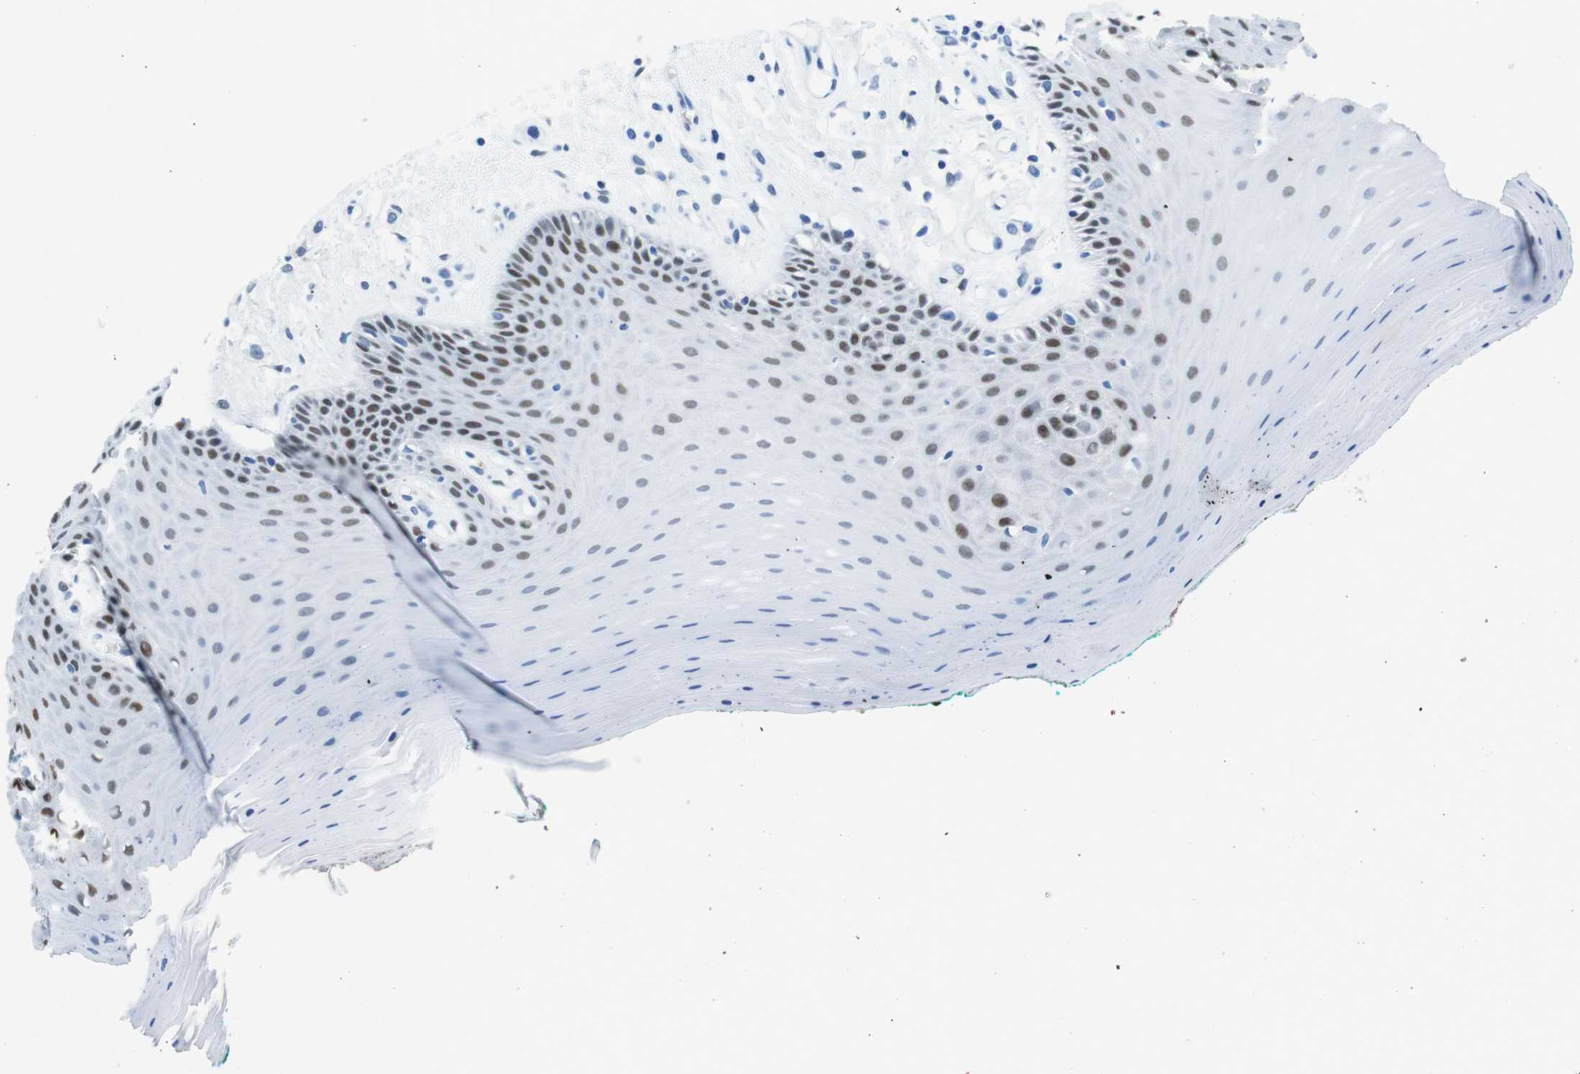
{"staining": {"intensity": "moderate", "quantity": "25%-75%", "location": "nuclear"}, "tissue": "oral mucosa", "cell_type": "Squamous epithelial cells", "image_type": "normal", "snomed": [{"axis": "morphology", "description": "Normal tissue, NOS"}, {"axis": "topography", "description": "Skeletal muscle"}, {"axis": "topography", "description": "Oral tissue"}], "caption": "Protein staining demonstrates moderate nuclear staining in about 25%-75% of squamous epithelial cells in benign oral mucosa.", "gene": "TFAP2C", "patient": {"sex": "male", "age": 58}}